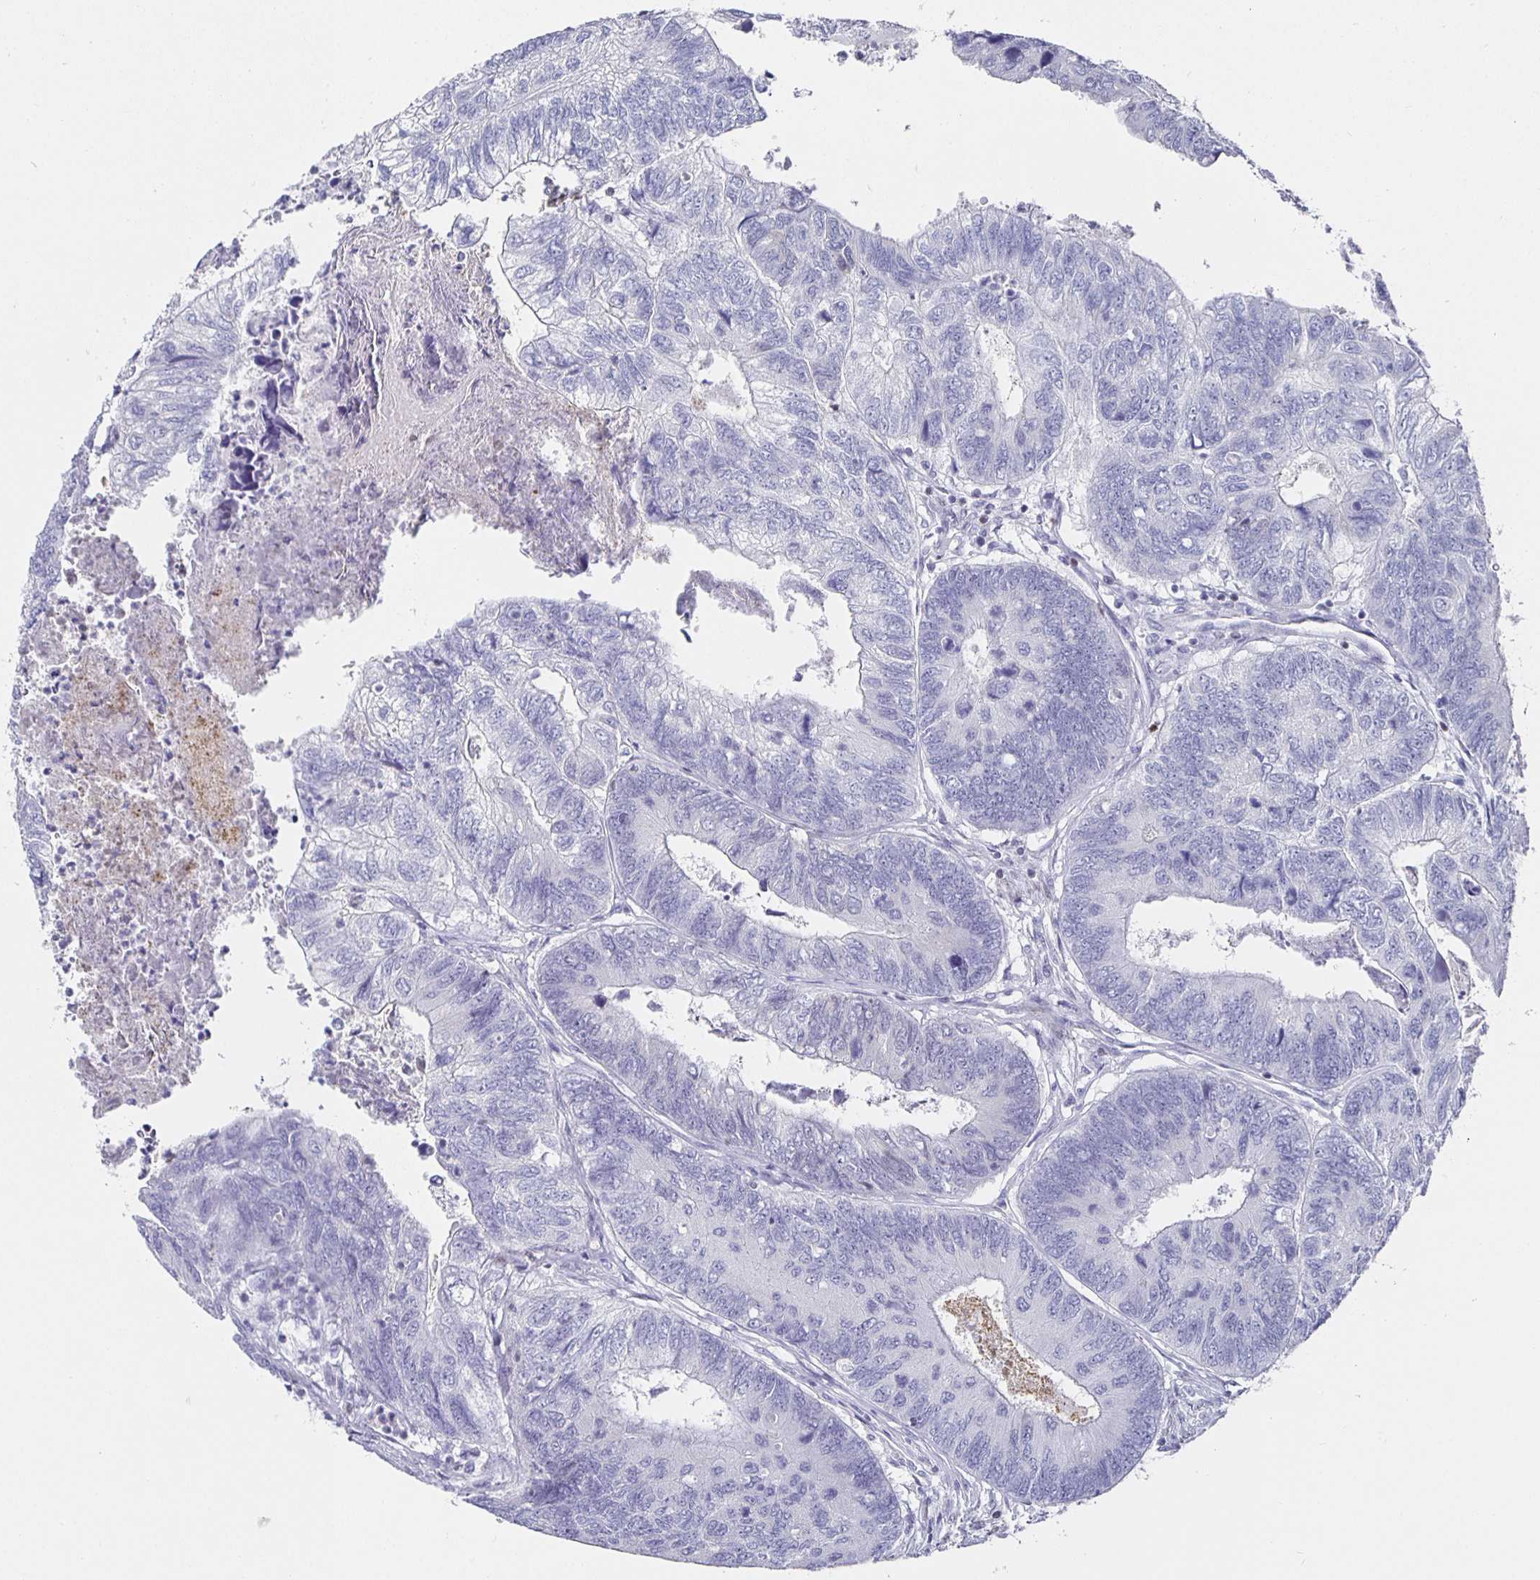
{"staining": {"intensity": "negative", "quantity": "none", "location": "none"}, "tissue": "colorectal cancer", "cell_type": "Tumor cells", "image_type": "cancer", "snomed": [{"axis": "morphology", "description": "Adenocarcinoma, NOS"}, {"axis": "topography", "description": "Colon"}], "caption": "Image shows no protein staining in tumor cells of adenocarcinoma (colorectal) tissue.", "gene": "RUNX2", "patient": {"sex": "female", "age": 67}}